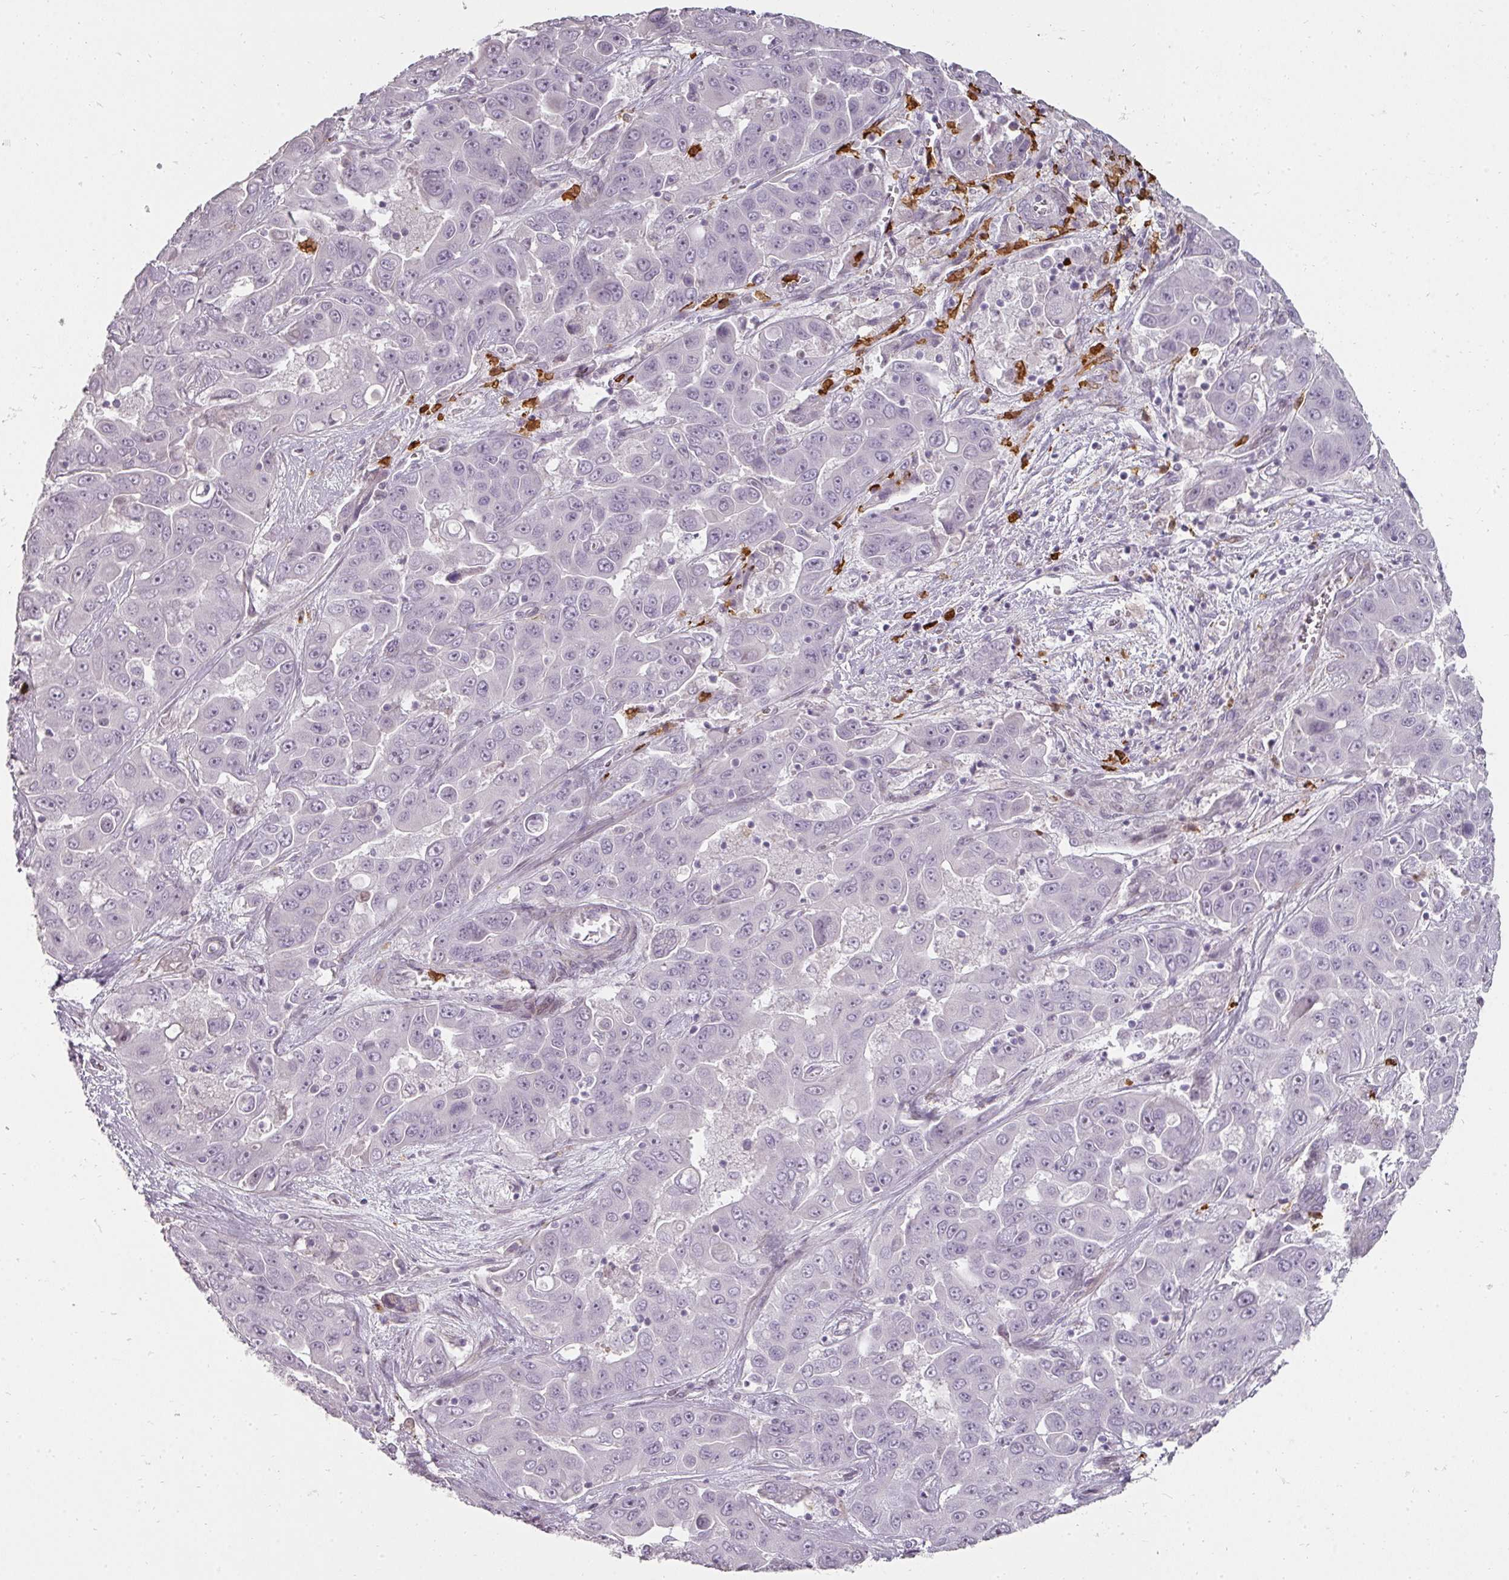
{"staining": {"intensity": "negative", "quantity": "none", "location": "none"}, "tissue": "liver cancer", "cell_type": "Tumor cells", "image_type": "cancer", "snomed": [{"axis": "morphology", "description": "Cholangiocarcinoma"}, {"axis": "topography", "description": "Liver"}], "caption": "Liver cancer was stained to show a protein in brown. There is no significant expression in tumor cells. Nuclei are stained in blue.", "gene": "BIK", "patient": {"sex": "female", "age": 52}}